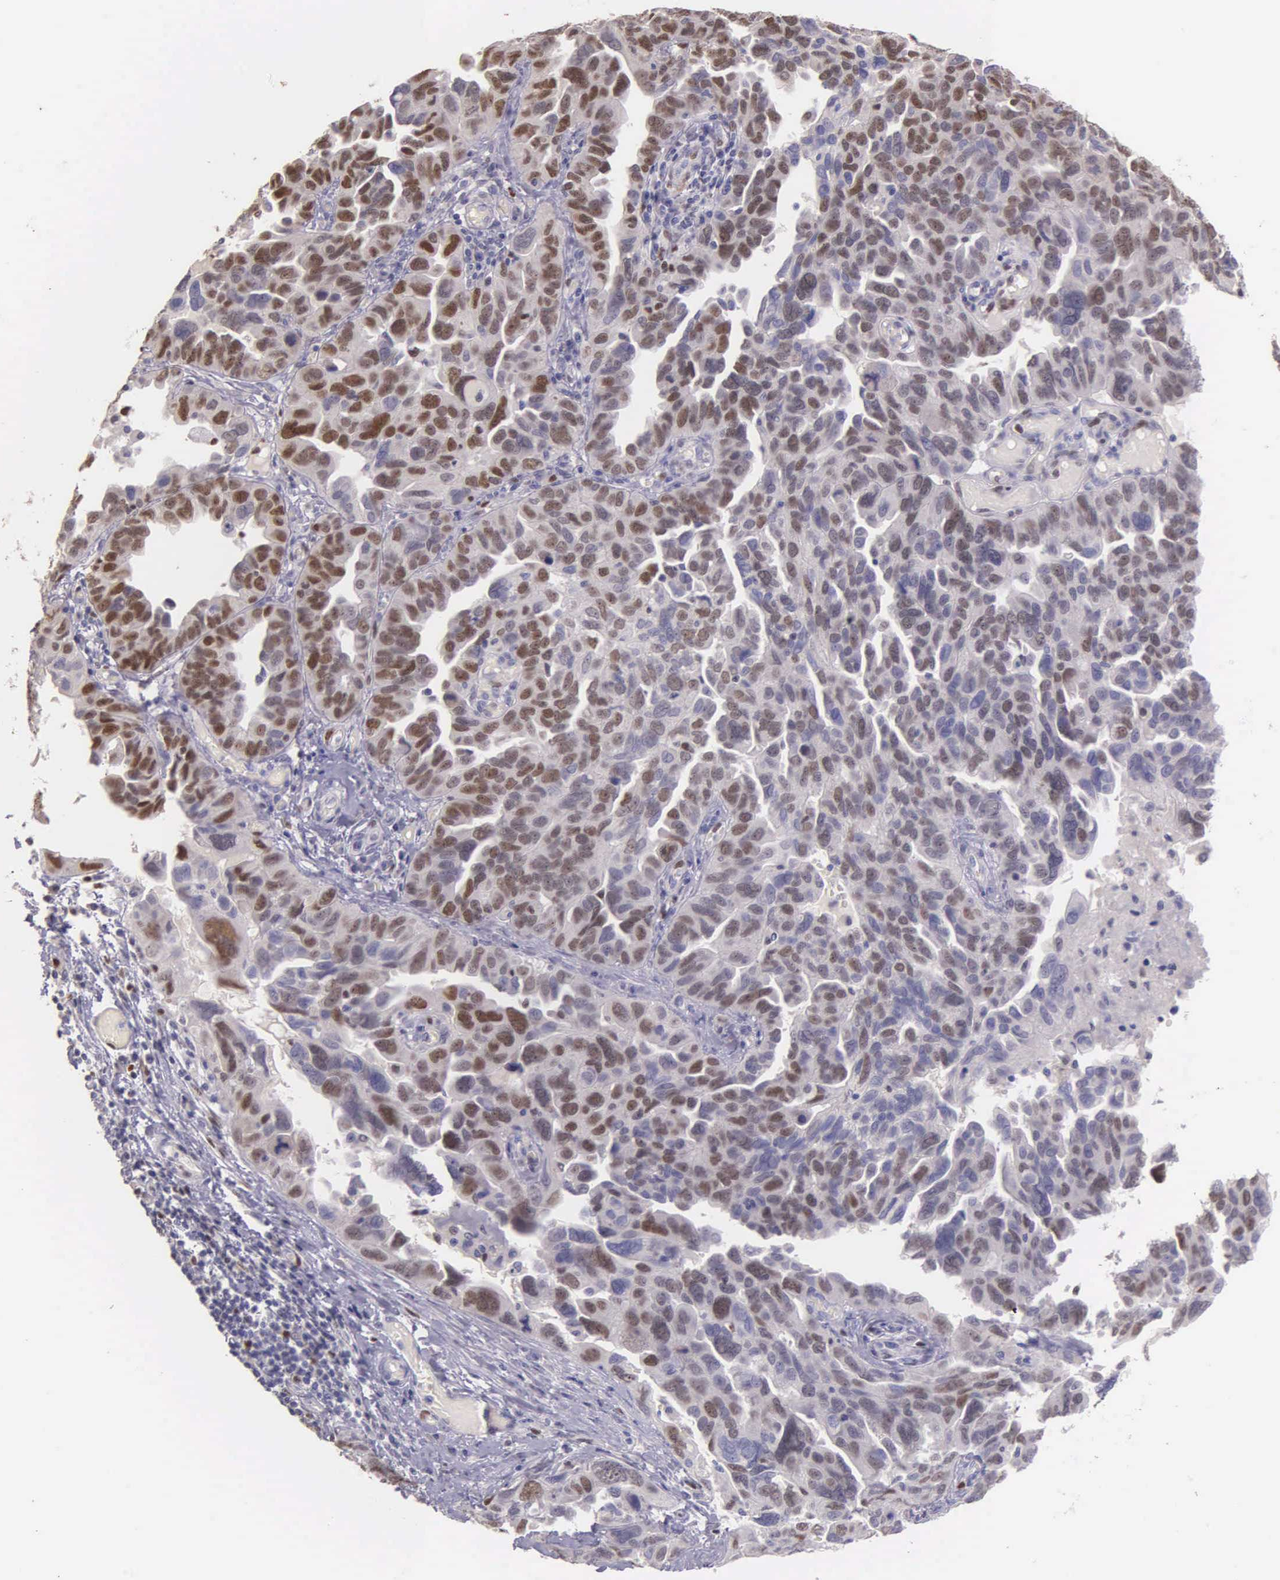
{"staining": {"intensity": "moderate", "quantity": "25%-75%", "location": "nuclear"}, "tissue": "ovarian cancer", "cell_type": "Tumor cells", "image_type": "cancer", "snomed": [{"axis": "morphology", "description": "Cystadenocarcinoma, serous, NOS"}, {"axis": "topography", "description": "Ovary"}], "caption": "Immunohistochemical staining of ovarian serous cystadenocarcinoma demonstrates medium levels of moderate nuclear protein staining in about 25%-75% of tumor cells.", "gene": "MCM5", "patient": {"sex": "female", "age": 64}}